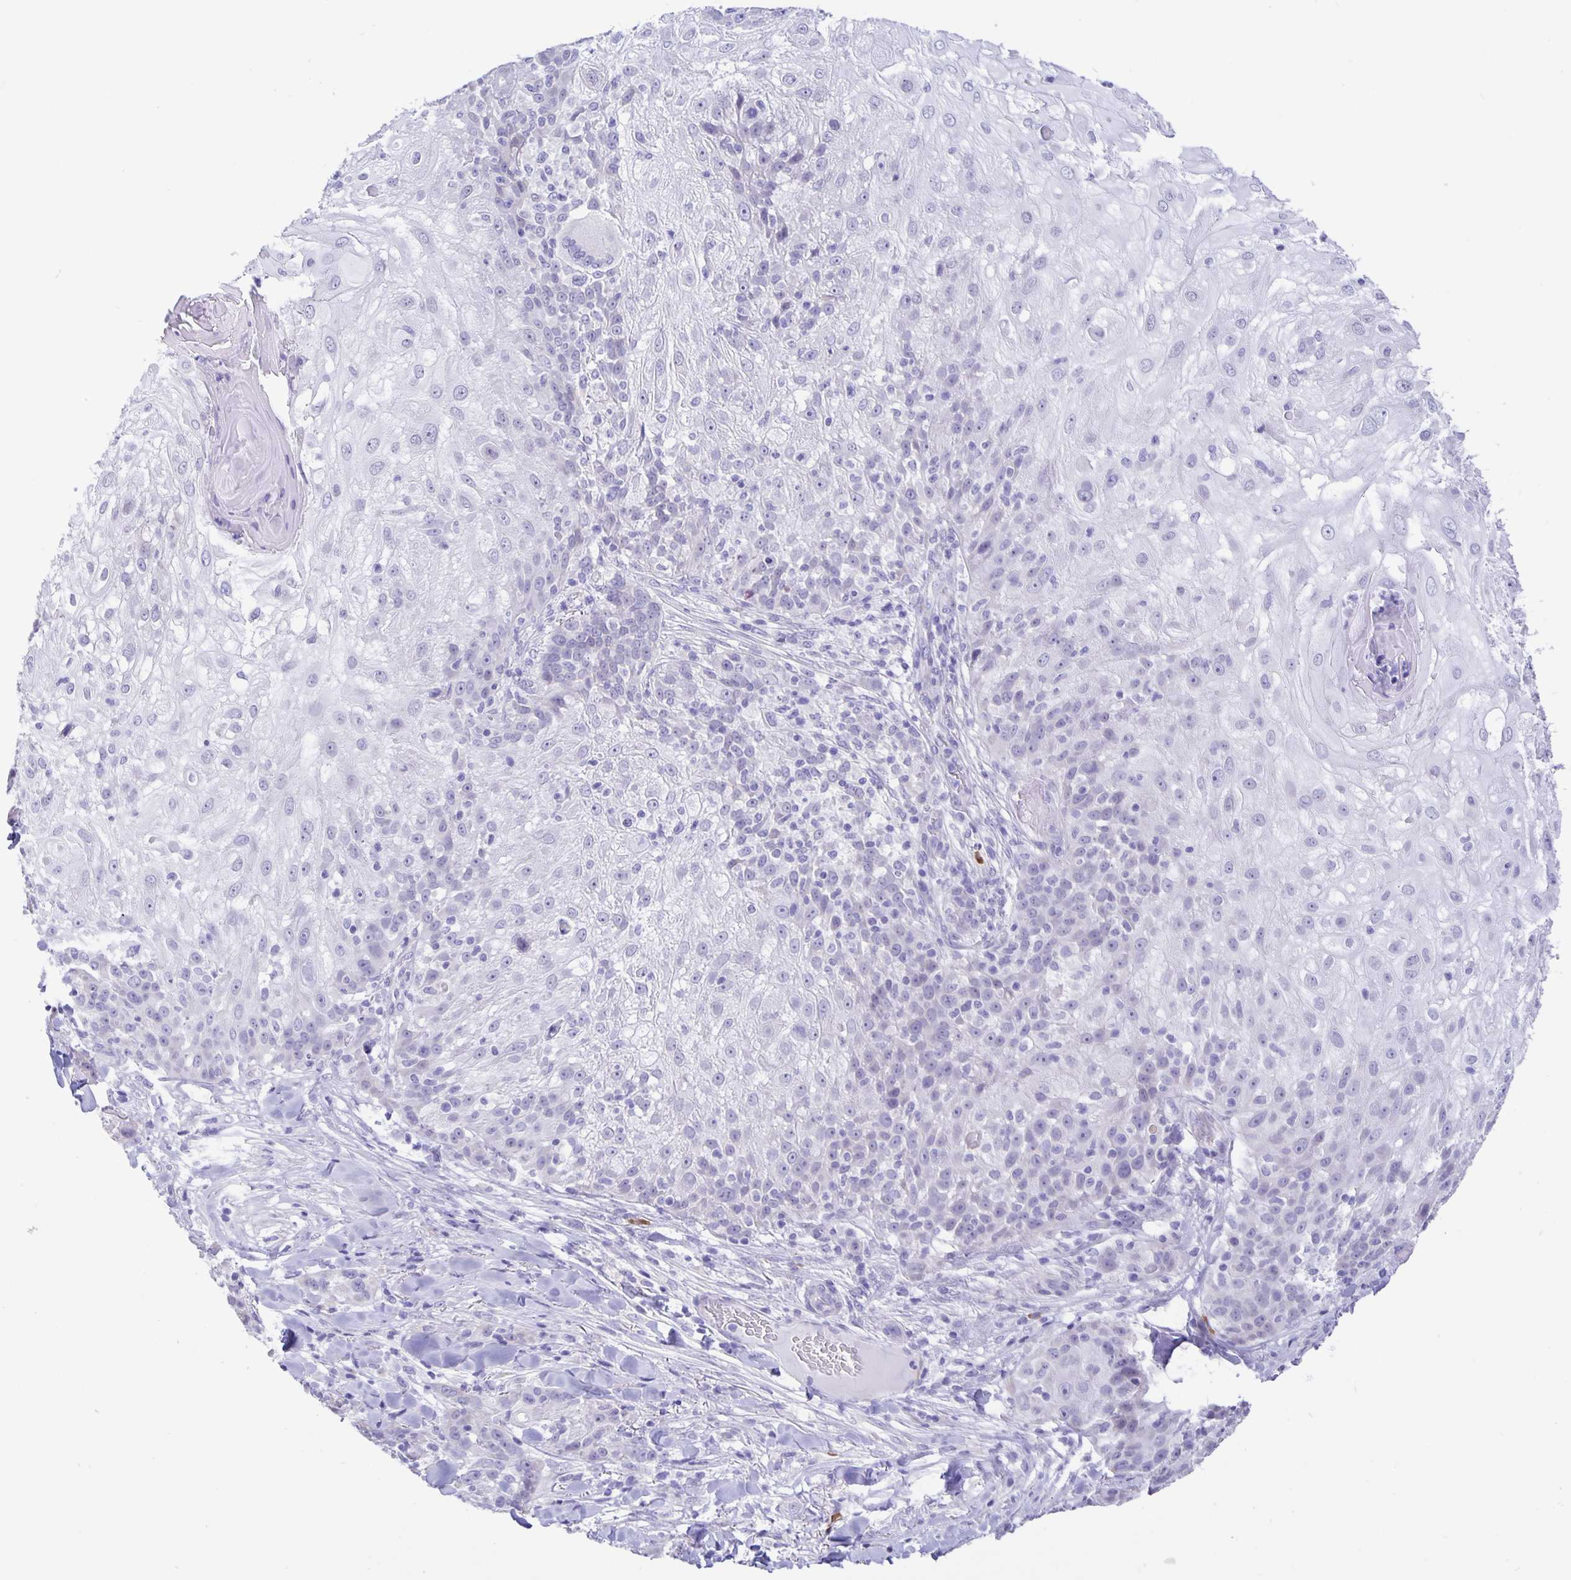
{"staining": {"intensity": "negative", "quantity": "none", "location": "none"}, "tissue": "skin cancer", "cell_type": "Tumor cells", "image_type": "cancer", "snomed": [{"axis": "morphology", "description": "Normal tissue, NOS"}, {"axis": "morphology", "description": "Squamous cell carcinoma, NOS"}, {"axis": "topography", "description": "Skin"}], "caption": "Immunohistochemistry histopathology image of neoplastic tissue: human skin cancer (squamous cell carcinoma) stained with DAB displays no significant protein positivity in tumor cells. (DAB IHC, high magnification).", "gene": "ERMN", "patient": {"sex": "female", "age": 83}}